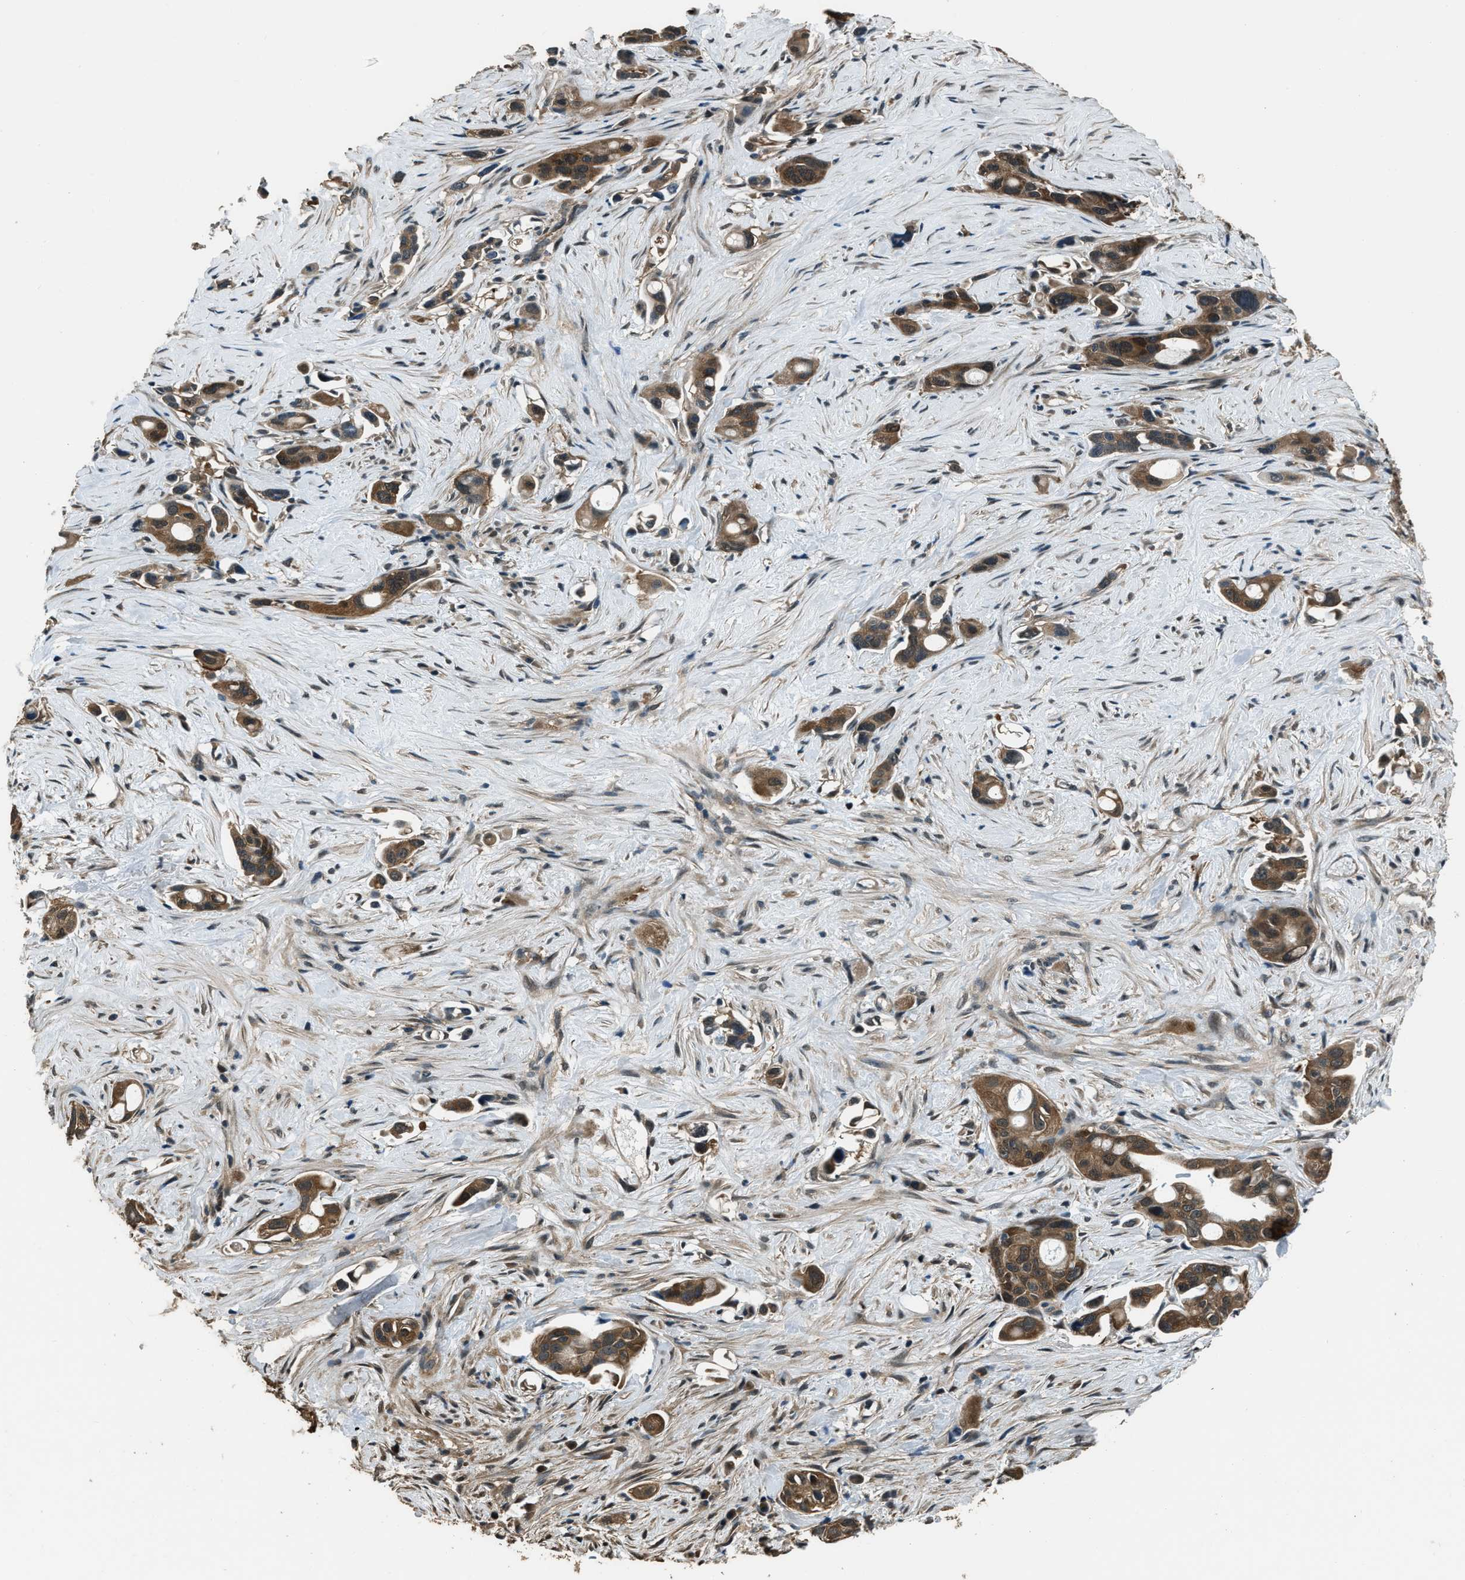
{"staining": {"intensity": "moderate", "quantity": ">75%", "location": "cytoplasmic/membranous,nuclear"}, "tissue": "pancreatic cancer", "cell_type": "Tumor cells", "image_type": "cancer", "snomed": [{"axis": "morphology", "description": "Adenocarcinoma, NOS"}, {"axis": "topography", "description": "Pancreas"}], "caption": "Immunohistochemistry photomicrograph of neoplastic tissue: human pancreatic cancer stained using immunohistochemistry (IHC) demonstrates medium levels of moderate protein expression localized specifically in the cytoplasmic/membranous and nuclear of tumor cells, appearing as a cytoplasmic/membranous and nuclear brown color.", "gene": "NUDCD3", "patient": {"sex": "male", "age": 53}}